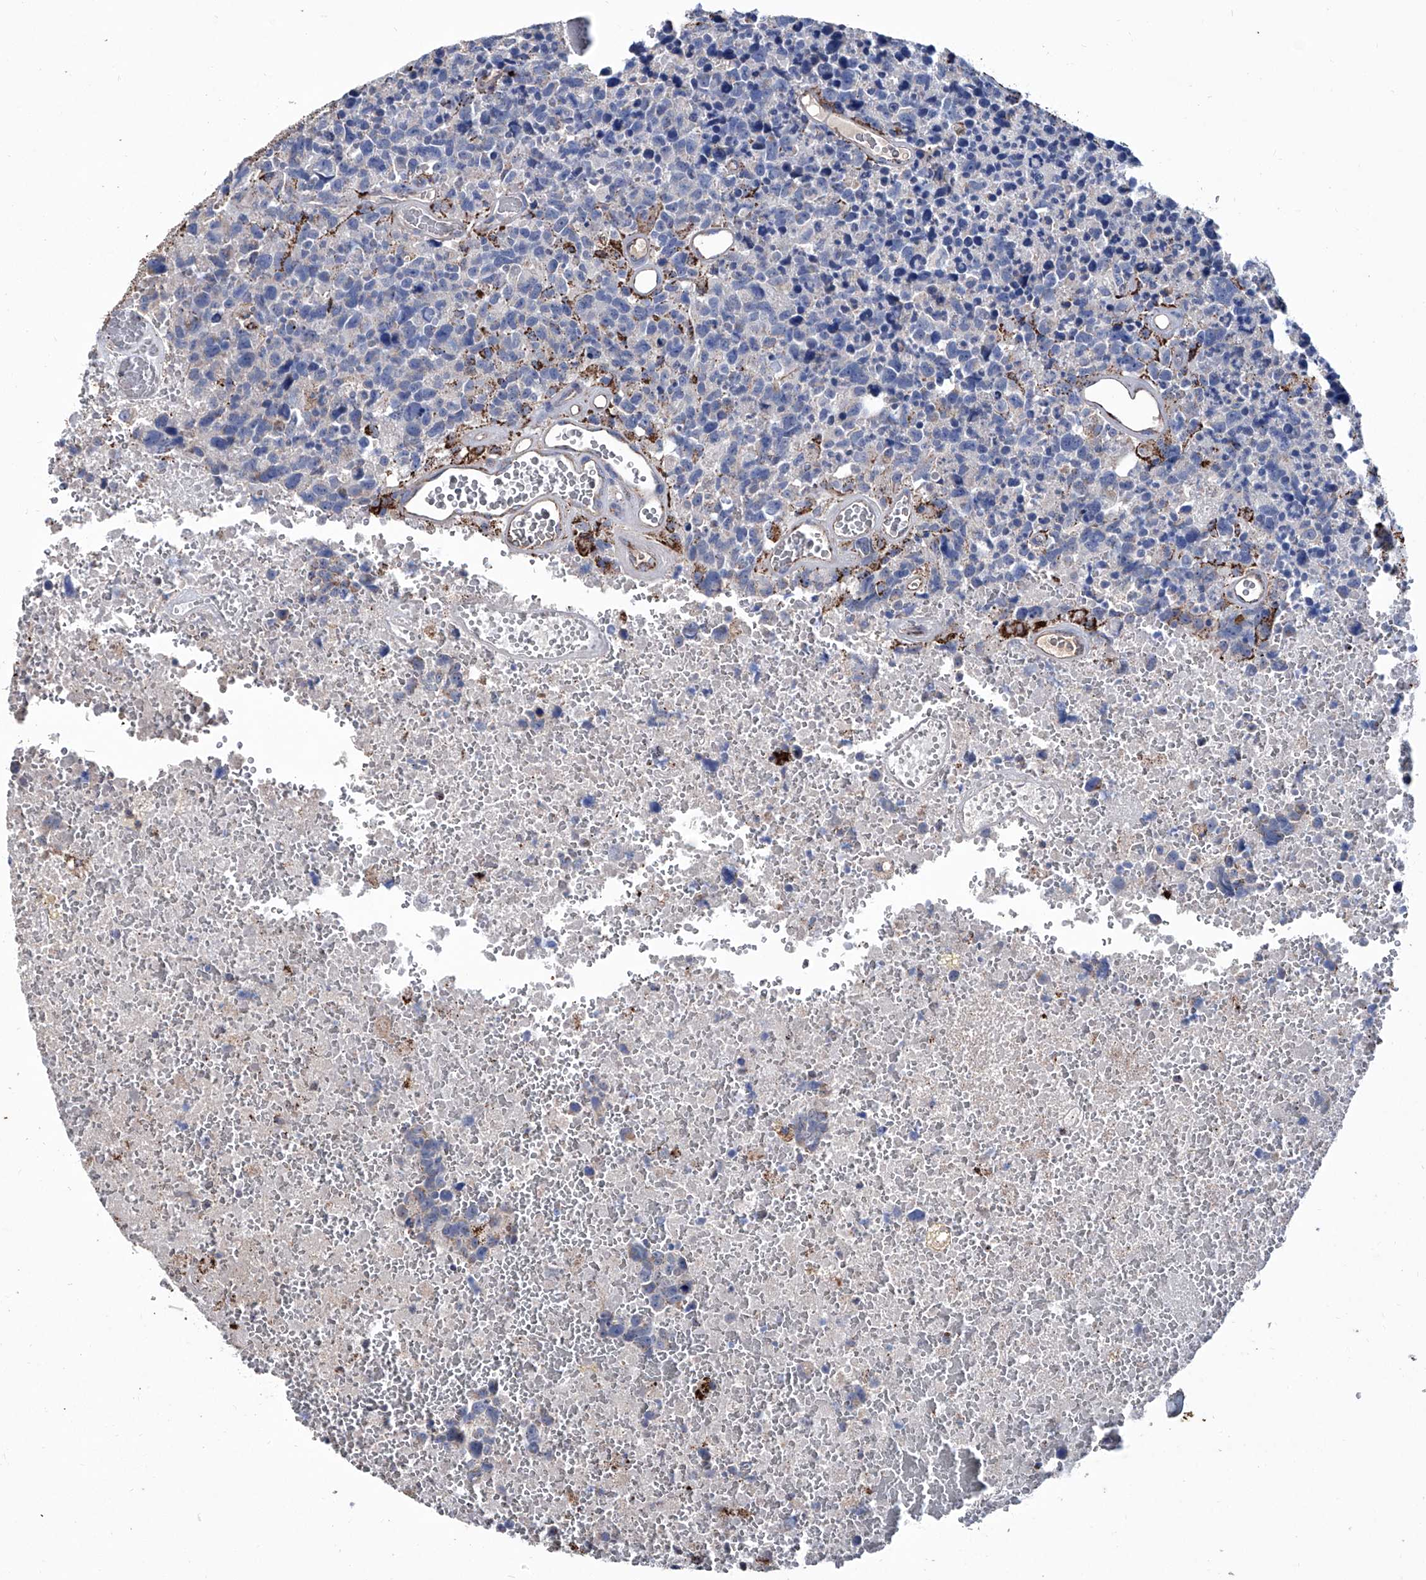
{"staining": {"intensity": "negative", "quantity": "none", "location": "none"}, "tissue": "glioma", "cell_type": "Tumor cells", "image_type": "cancer", "snomed": [{"axis": "morphology", "description": "Glioma, malignant, High grade"}, {"axis": "topography", "description": "Brain"}], "caption": "A high-resolution histopathology image shows immunohistochemistry (IHC) staining of malignant glioma (high-grade), which displays no significant expression in tumor cells.", "gene": "NHS", "patient": {"sex": "male", "age": 69}}